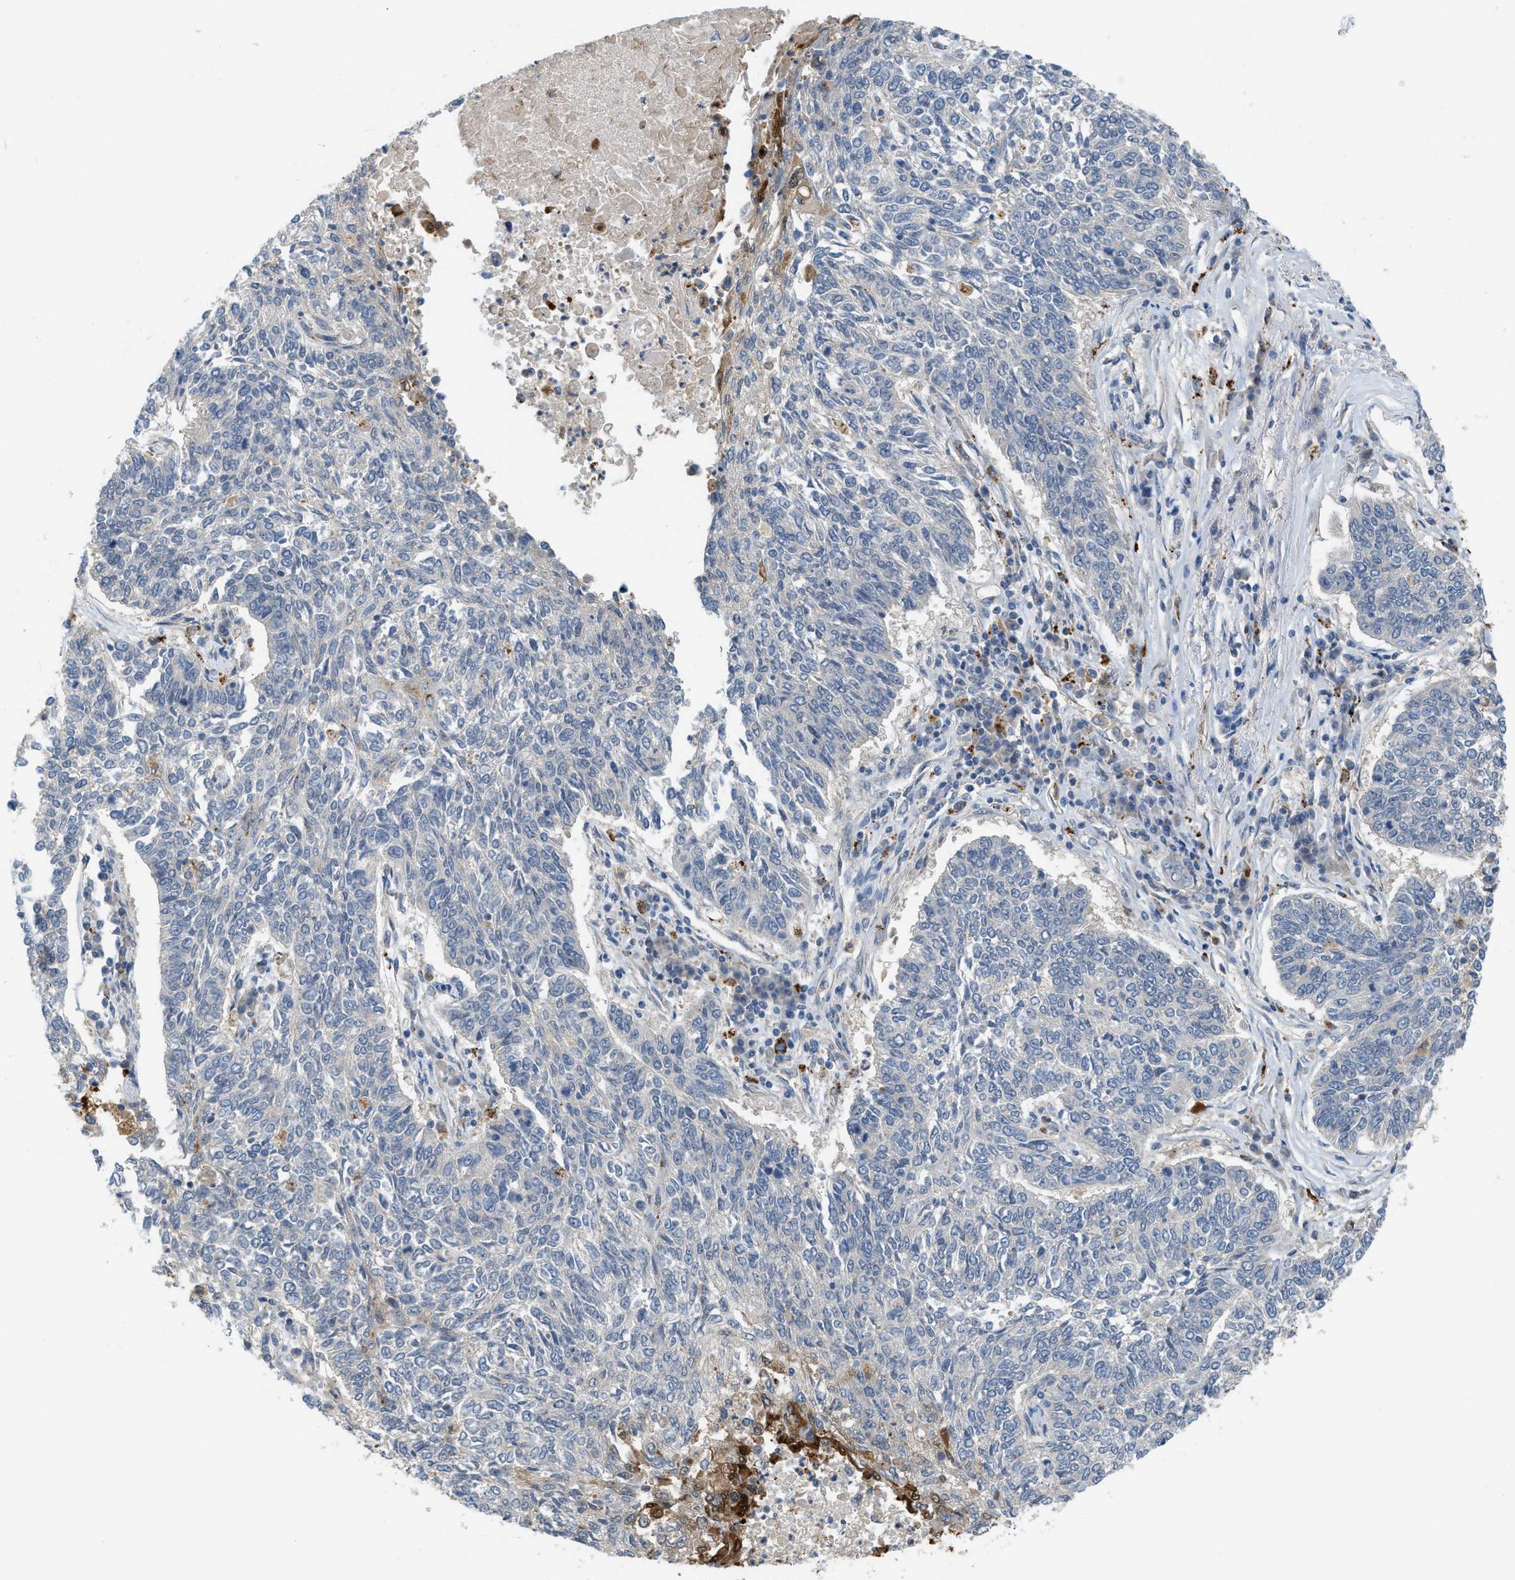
{"staining": {"intensity": "negative", "quantity": "none", "location": "none"}, "tissue": "lung cancer", "cell_type": "Tumor cells", "image_type": "cancer", "snomed": [{"axis": "morphology", "description": "Normal tissue, NOS"}, {"axis": "morphology", "description": "Squamous cell carcinoma, NOS"}, {"axis": "topography", "description": "Cartilage tissue"}, {"axis": "topography", "description": "Bronchus"}, {"axis": "topography", "description": "Lung"}], "caption": "Tumor cells show no significant protein positivity in squamous cell carcinoma (lung).", "gene": "CSTB", "patient": {"sex": "female", "age": 49}}